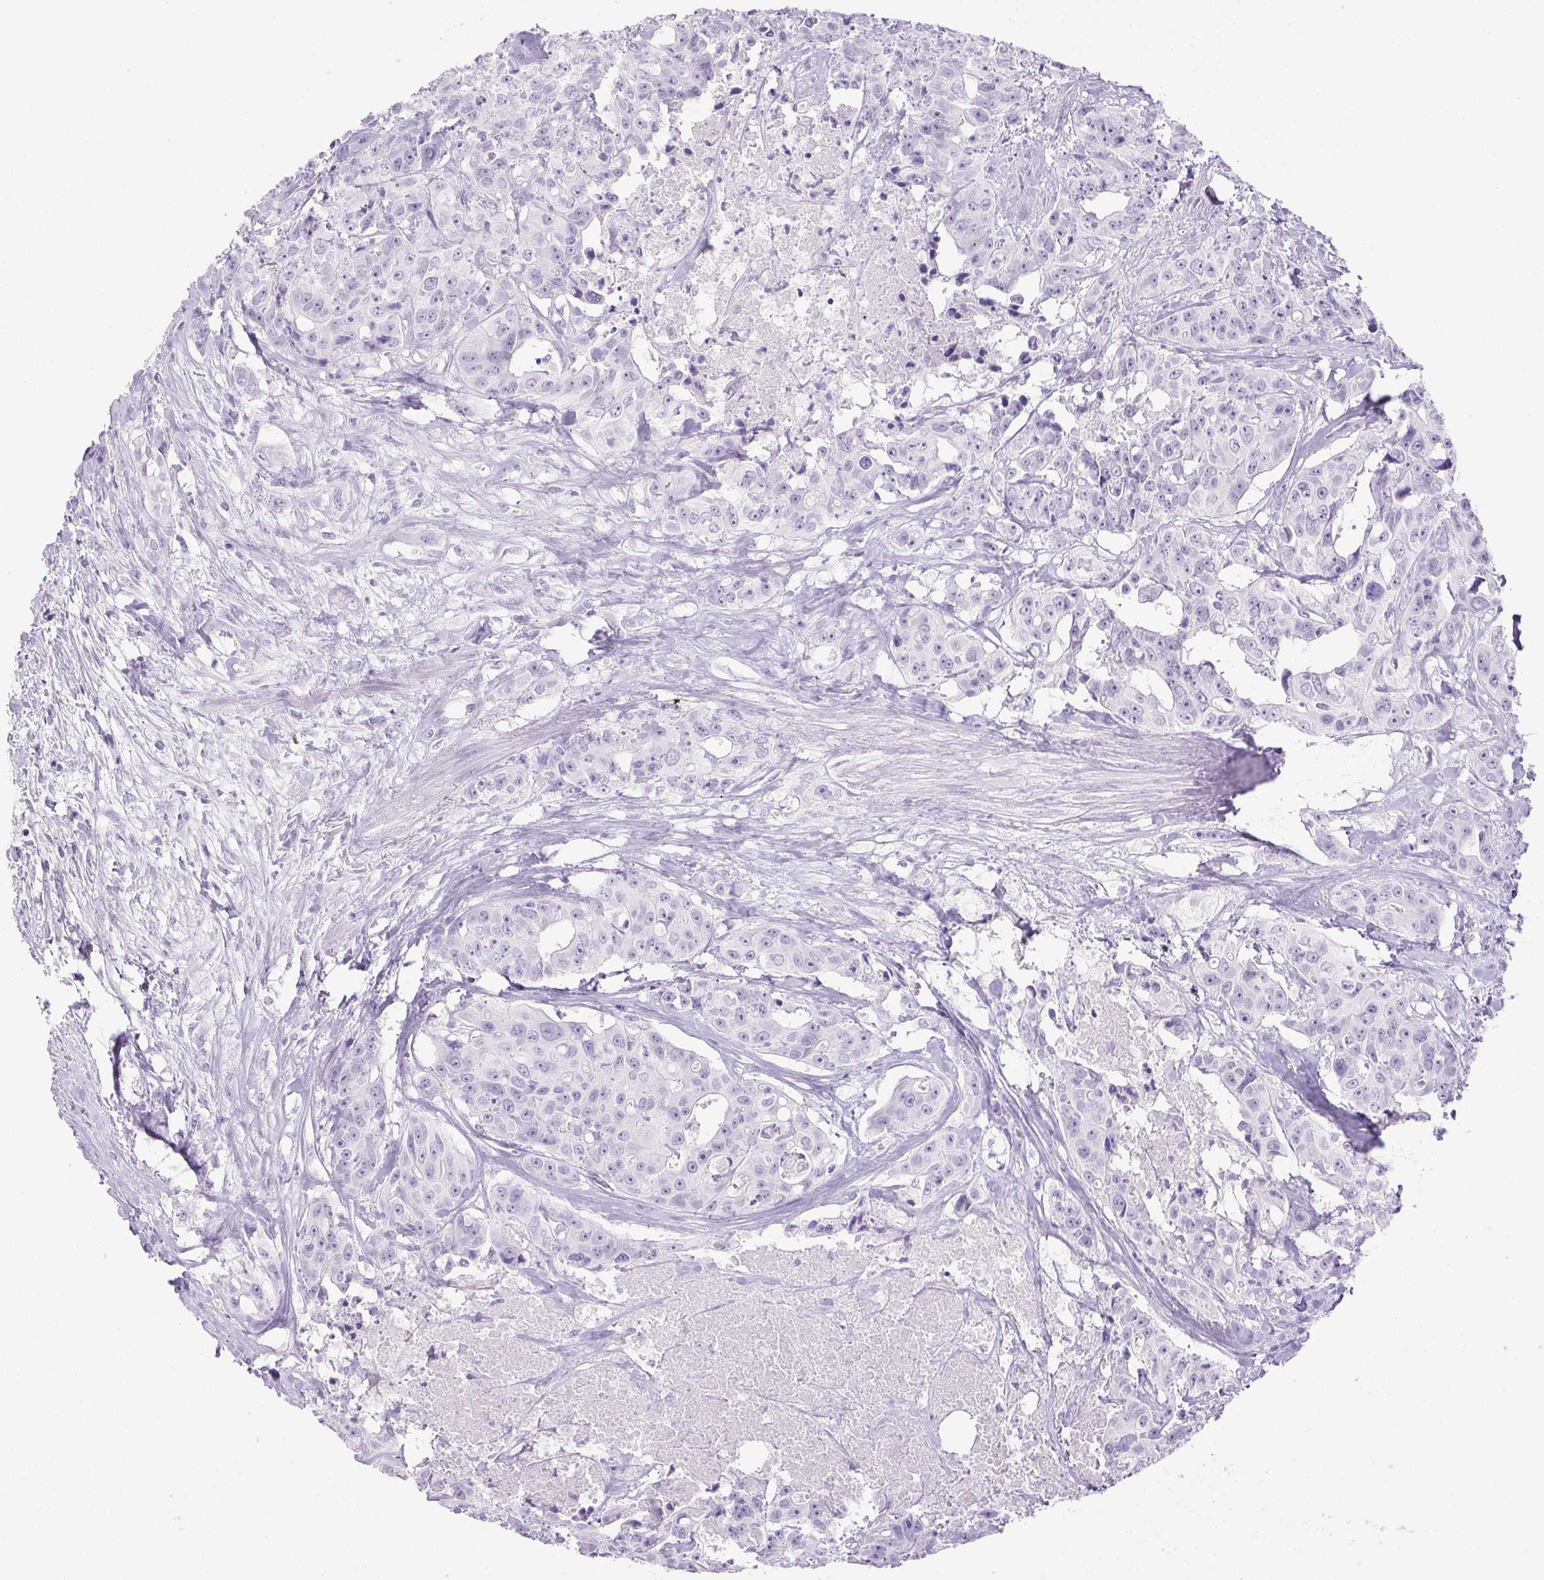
{"staining": {"intensity": "negative", "quantity": "none", "location": "none"}, "tissue": "colorectal cancer", "cell_type": "Tumor cells", "image_type": "cancer", "snomed": [{"axis": "morphology", "description": "Adenocarcinoma, NOS"}, {"axis": "topography", "description": "Rectum"}], "caption": "High magnification brightfield microscopy of colorectal cancer stained with DAB (3,3'-diaminobenzidine) (brown) and counterstained with hematoxylin (blue): tumor cells show no significant positivity. (Brightfield microscopy of DAB immunohistochemistry at high magnification).", "gene": "HLA-G", "patient": {"sex": "female", "age": 62}}